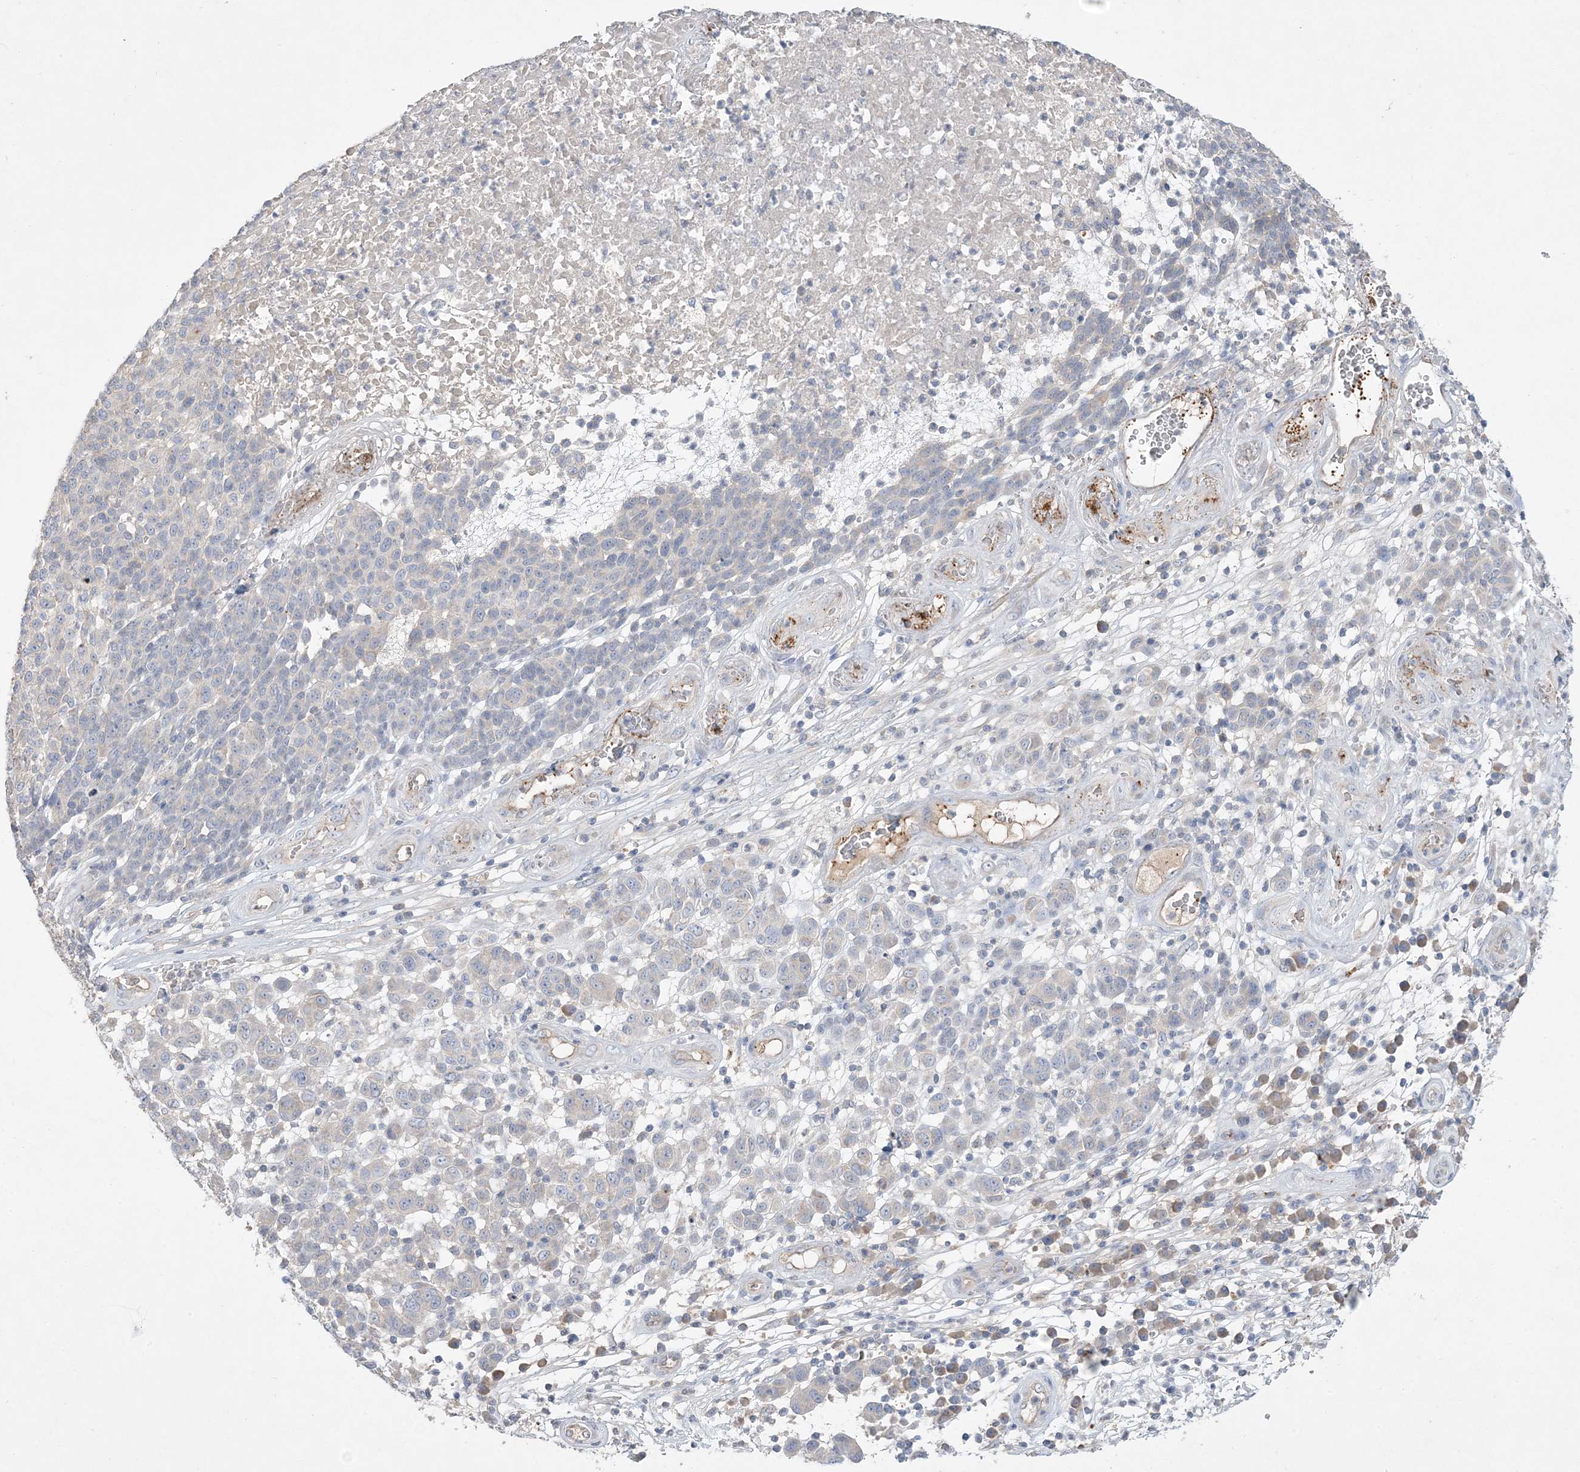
{"staining": {"intensity": "negative", "quantity": "none", "location": "none"}, "tissue": "melanoma", "cell_type": "Tumor cells", "image_type": "cancer", "snomed": [{"axis": "morphology", "description": "Malignant melanoma, NOS"}, {"axis": "topography", "description": "Skin"}], "caption": "Immunohistochemistry micrograph of melanoma stained for a protein (brown), which shows no positivity in tumor cells.", "gene": "ADCK2", "patient": {"sex": "male", "age": 49}}